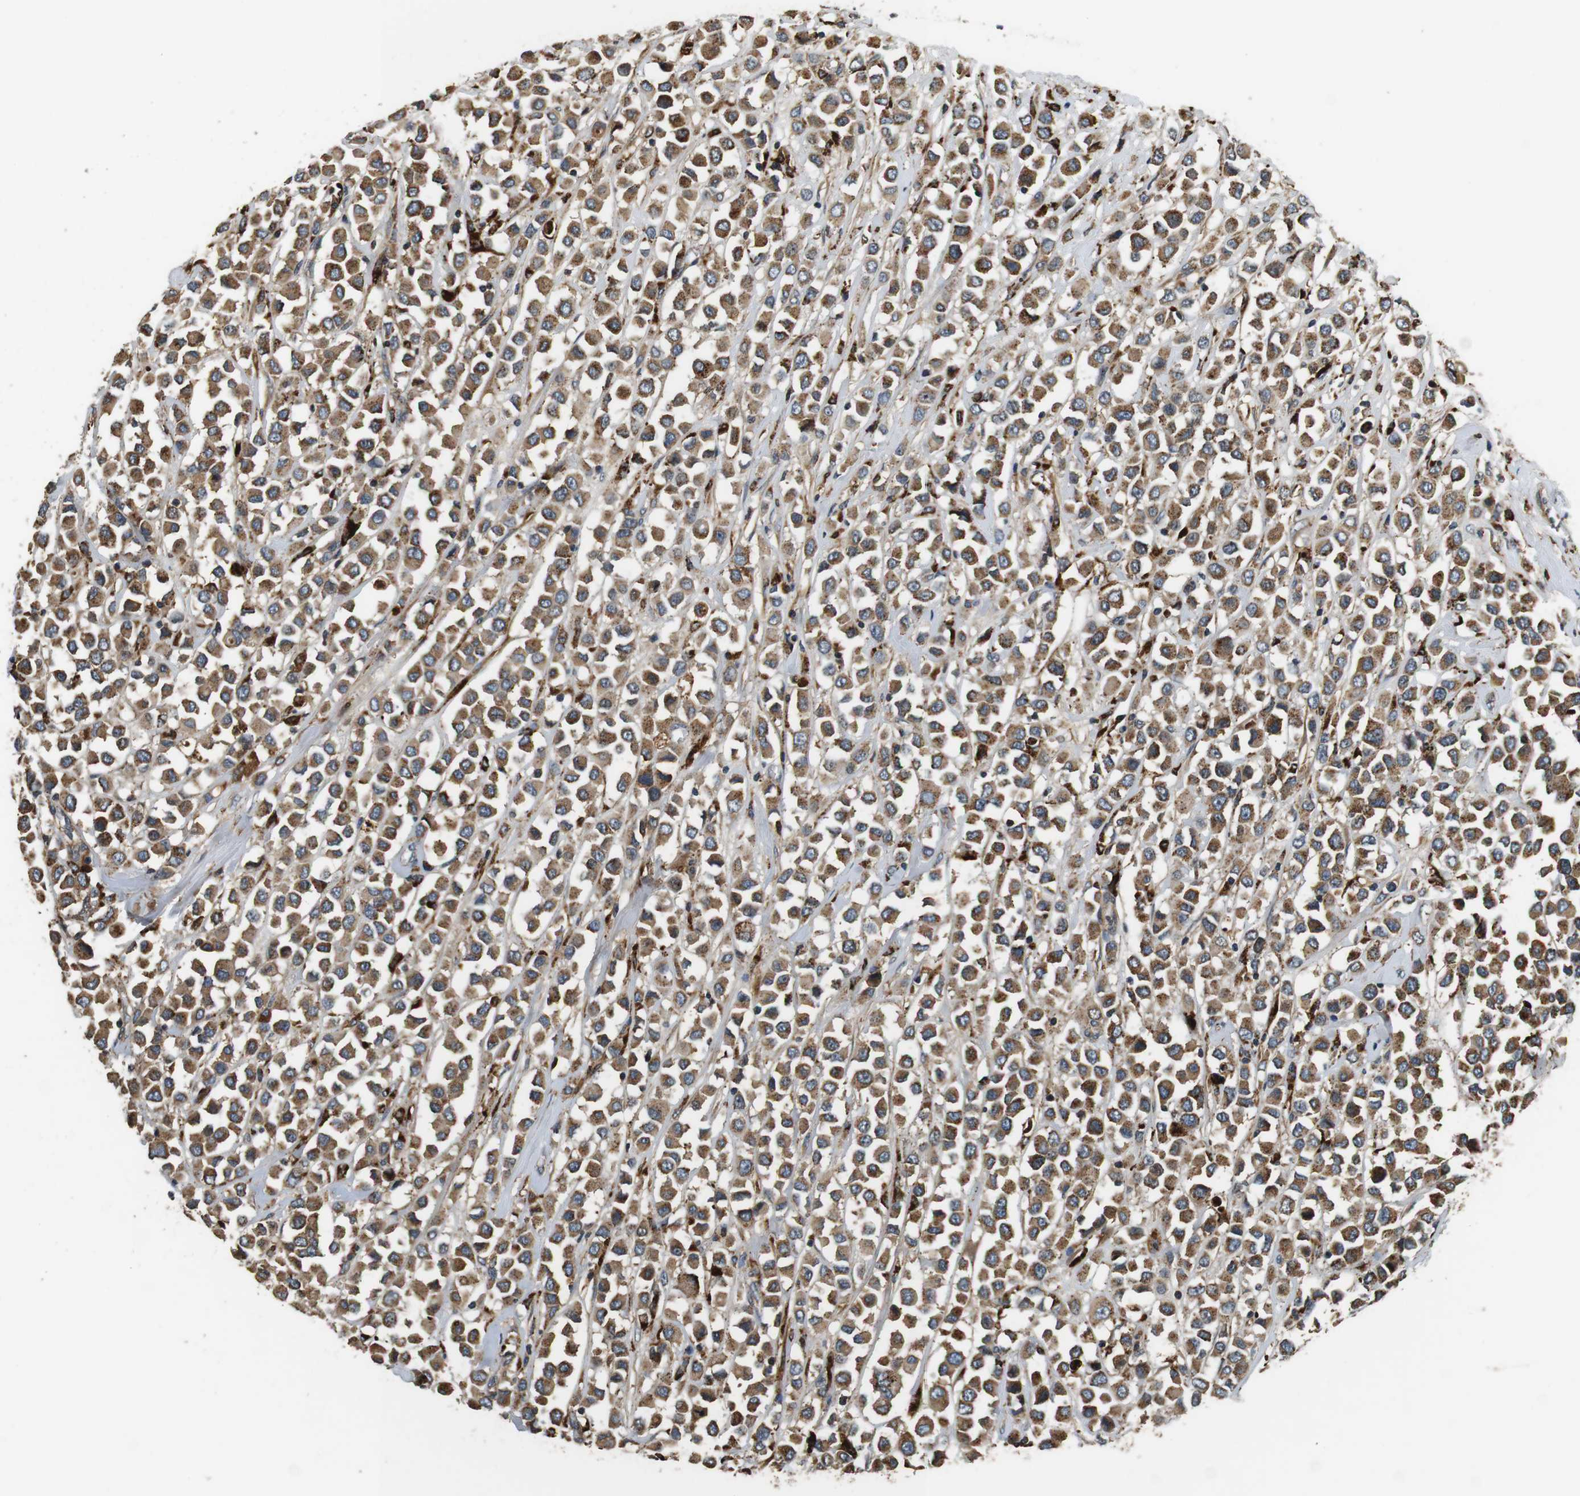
{"staining": {"intensity": "moderate", "quantity": ">75%", "location": "cytoplasmic/membranous"}, "tissue": "breast cancer", "cell_type": "Tumor cells", "image_type": "cancer", "snomed": [{"axis": "morphology", "description": "Duct carcinoma"}, {"axis": "topography", "description": "Breast"}], "caption": "About >75% of tumor cells in human breast cancer exhibit moderate cytoplasmic/membranous protein positivity as visualized by brown immunohistochemical staining.", "gene": "TXNRD1", "patient": {"sex": "female", "age": 61}}